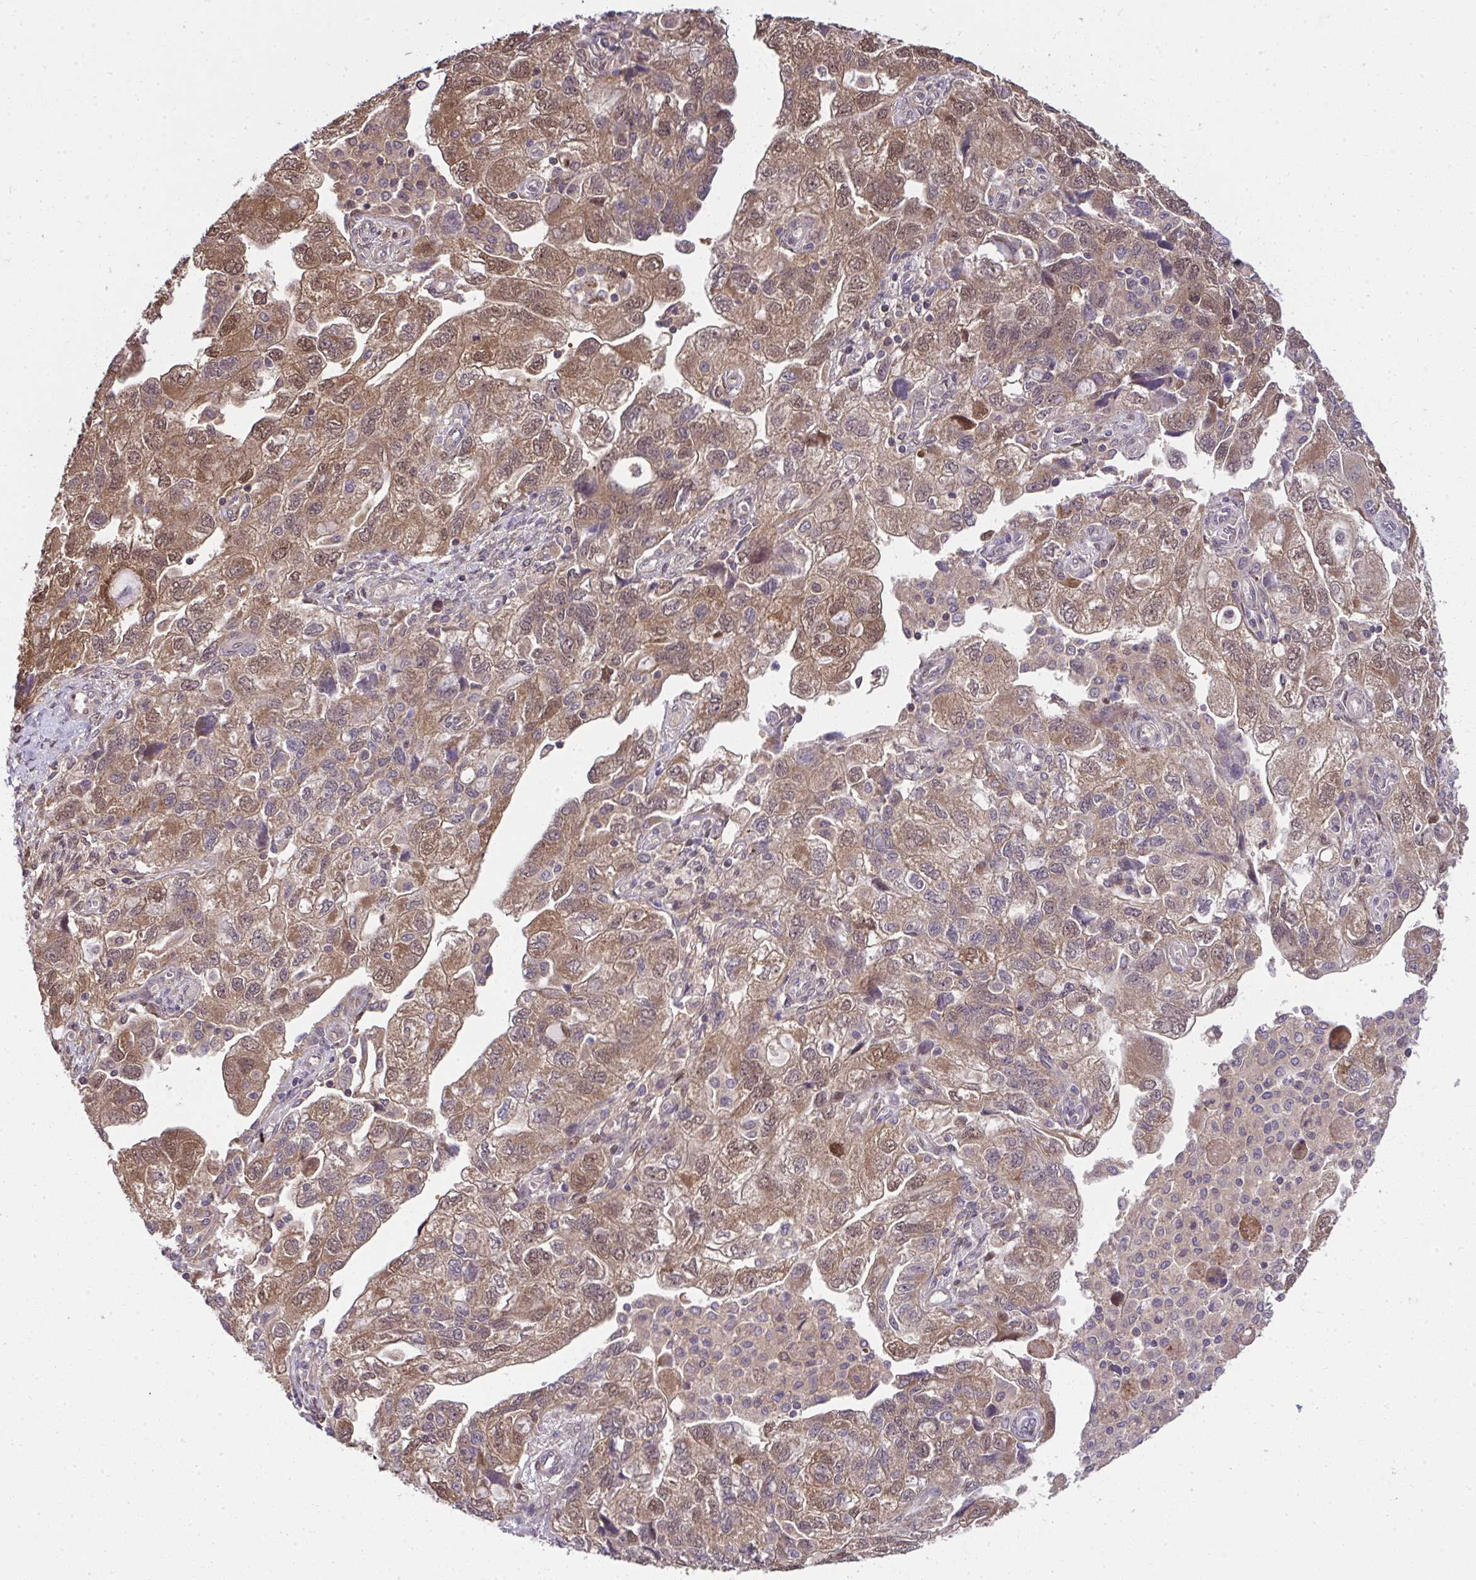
{"staining": {"intensity": "moderate", "quantity": ">75%", "location": "cytoplasmic/membranous,nuclear"}, "tissue": "ovarian cancer", "cell_type": "Tumor cells", "image_type": "cancer", "snomed": [{"axis": "morphology", "description": "Carcinoma, NOS"}, {"axis": "morphology", "description": "Cystadenocarcinoma, serous, NOS"}, {"axis": "topography", "description": "Ovary"}], "caption": "This micrograph displays immunohistochemistry staining of human ovarian carcinoma, with medium moderate cytoplasmic/membranous and nuclear positivity in approximately >75% of tumor cells.", "gene": "RDH14", "patient": {"sex": "female", "age": 69}}